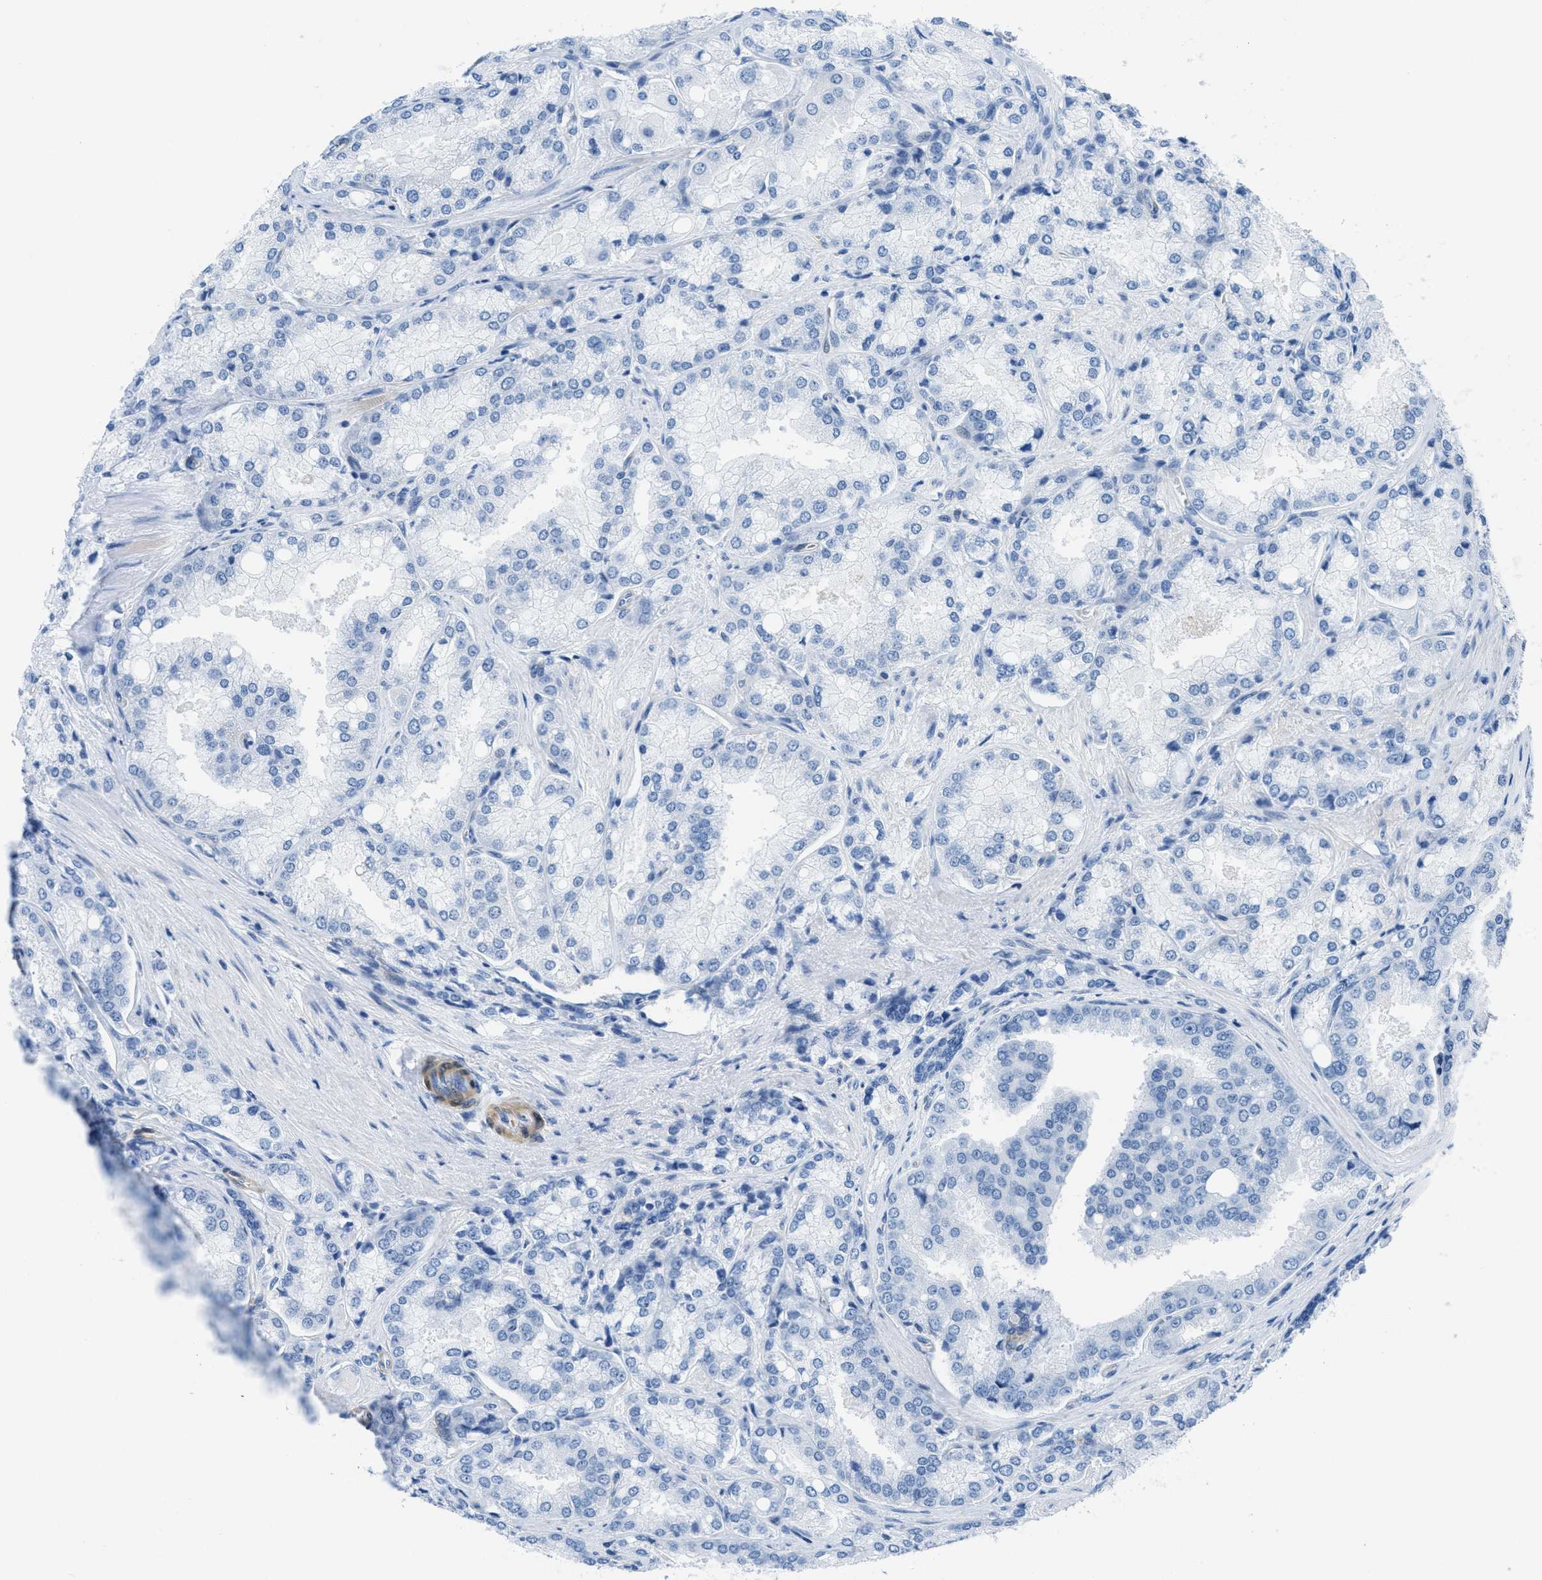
{"staining": {"intensity": "negative", "quantity": "none", "location": "none"}, "tissue": "prostate cancer", "cell_type": "Tumor cells", "image_type": "cancer", "snomed": [{"axis": "morphology", "description": "Adenocarcinoma, Low grade"}, {"axis": "topography", "description": "Prostate"}], "caption": "Immunohistochemistry (IHC) image of neoplastic tissue: human prostate low-grade adenocarcinoma stained with DAB (3,3'-diaminobenzidine) shows no significant protein staining in tumor cells.", "gene": "MAPRE2", "patient": {"sex": "male", "age": 64}}